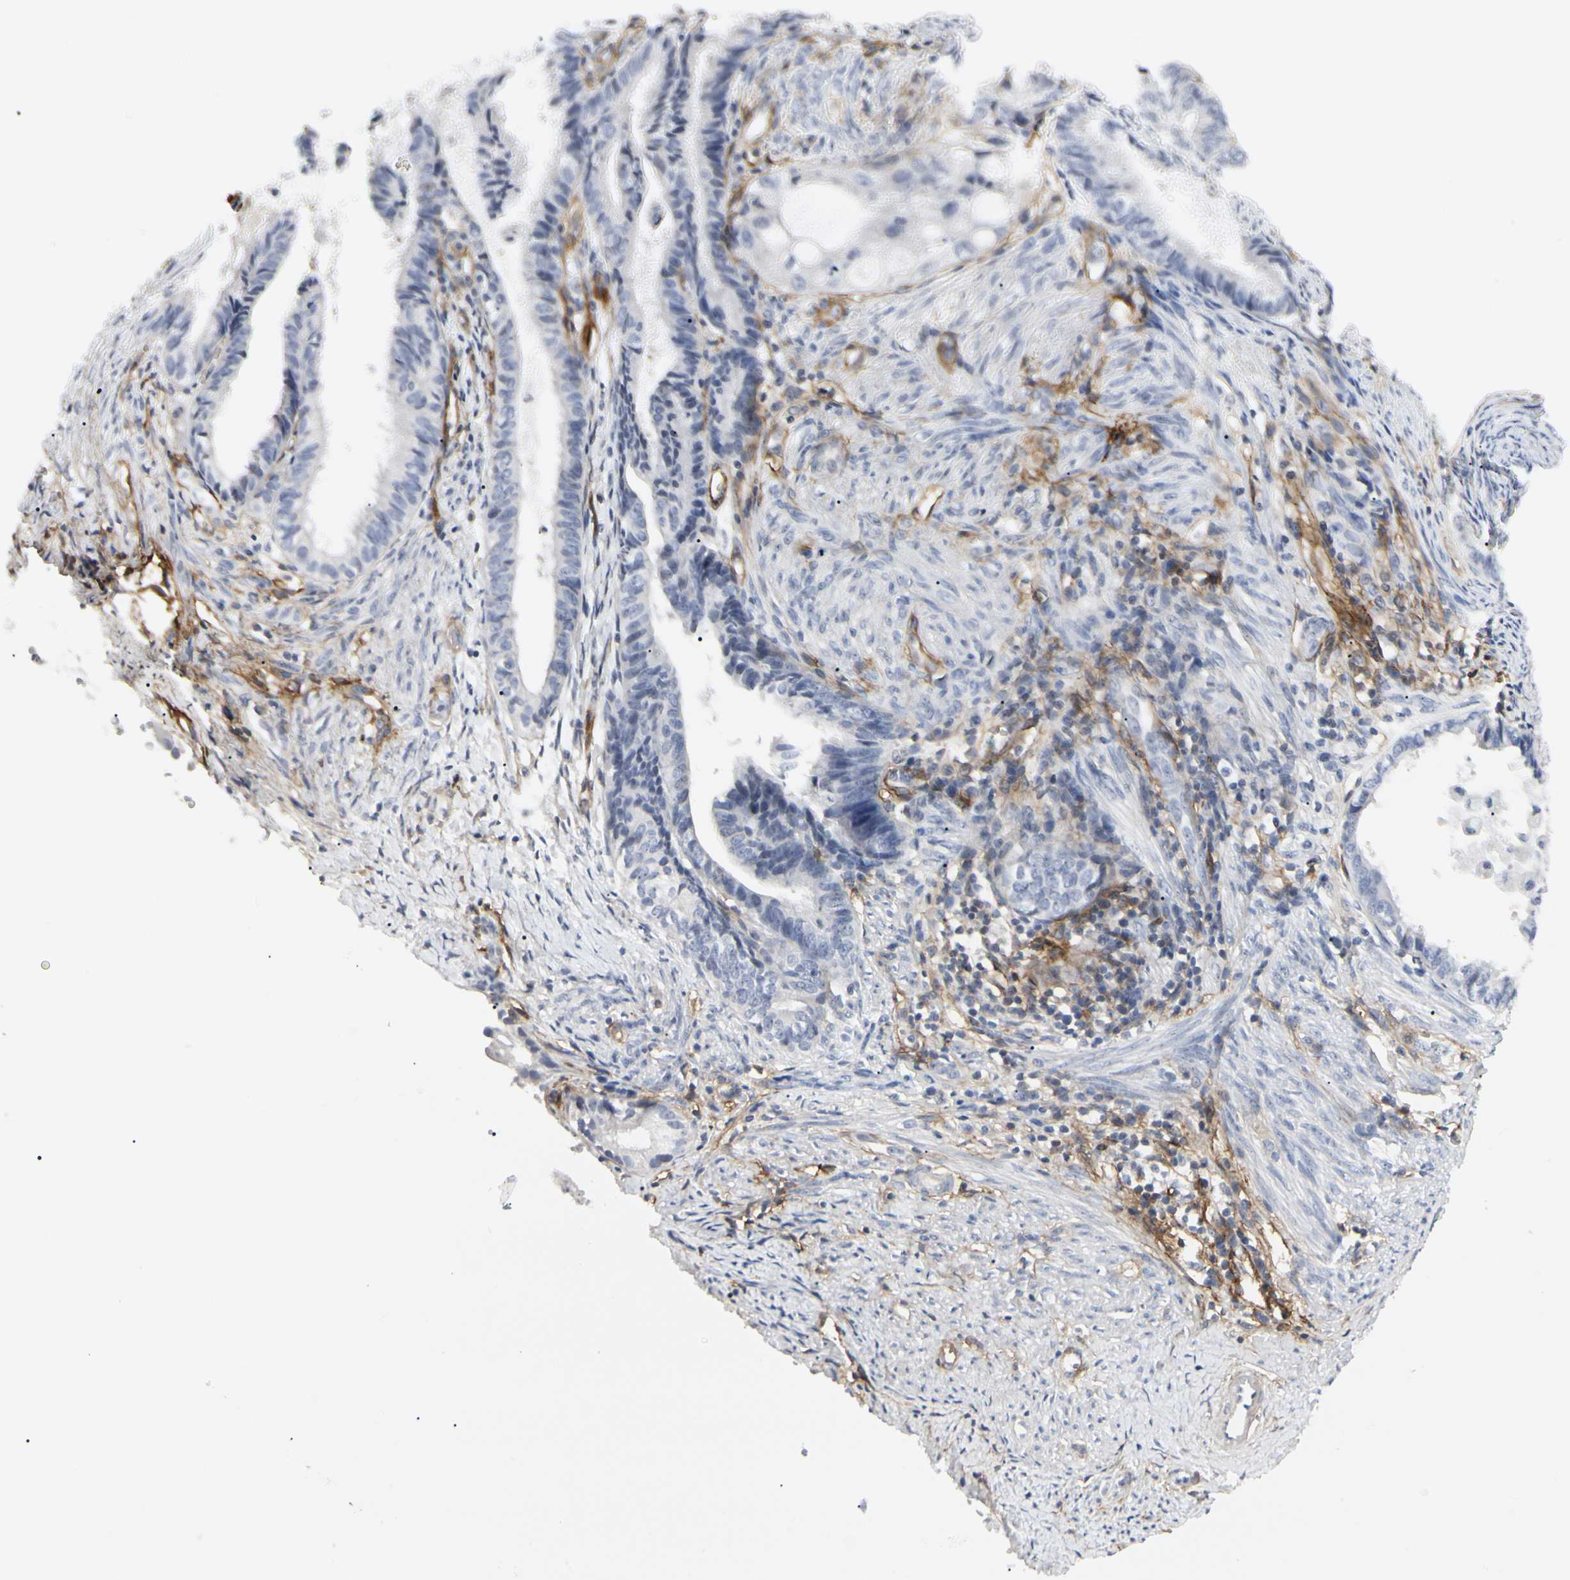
{"staining": {"intensity": "negative", "quantity": "none", "location": "none"}, "tissue": "endometrial cancer", "cell_type": "Tumor cells", "image_type": "cancer", "snomed": [{"axis": "morphology", "description": "Adenocarcinoma, NOS"}, {"axis": "topography", "description": "Endometrium"}], "caption": "High magnification brightfield microscopy of adenocarcinoma (endometrial) stained with DAB (3,3'-diaminobenzidine) (brown) and counterstained with hematoxylin (blue): tumor cells show no significant positivity.", "gene": "GGT5", "patient": {"sex": "female", "age": 86}}